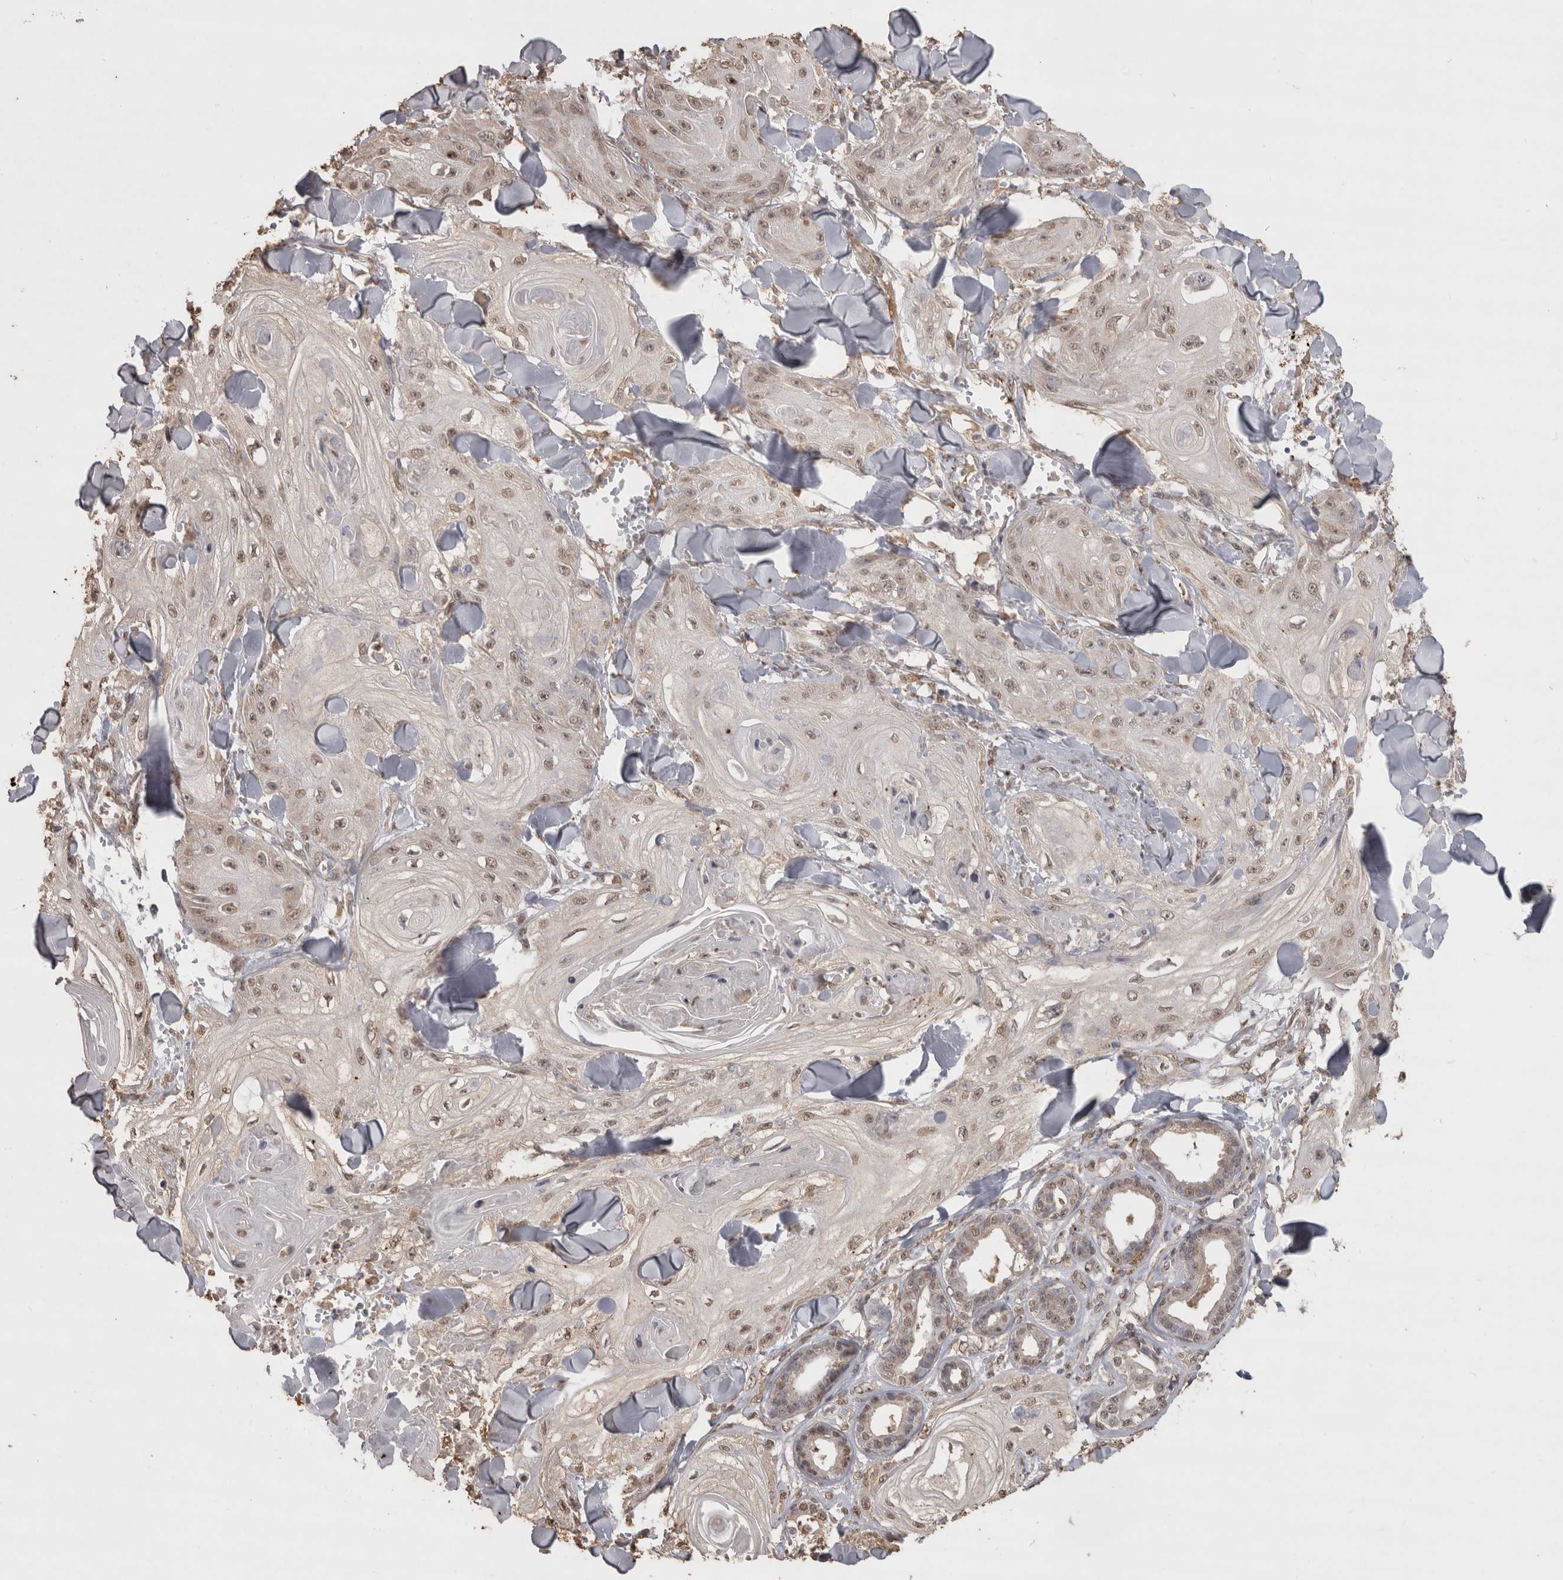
{"staining": {"intensity": "weak", "quantity": ">75%", "location": "nuclear"}, "tissue": "skin cancer", "cell_type": "Tumor cells", "image_type": "cancer", "snomed": [{"axis": "morphology", "description": "Squamous cell carcinoma, NOS"}, {"axis": "topography", "description": "Skin"}], "caption": "Protein staining shows weak nuclear staining in approximately >75% of tumor cells in skin cancer (squamous cell carcinoma). The protein is stained brown, and the nuclei are stained in blue (DAB IHC with brightfield microscopy, high magnification).", "gene": "CRELD2", "patient": {"sex": "male", "age": 74}}